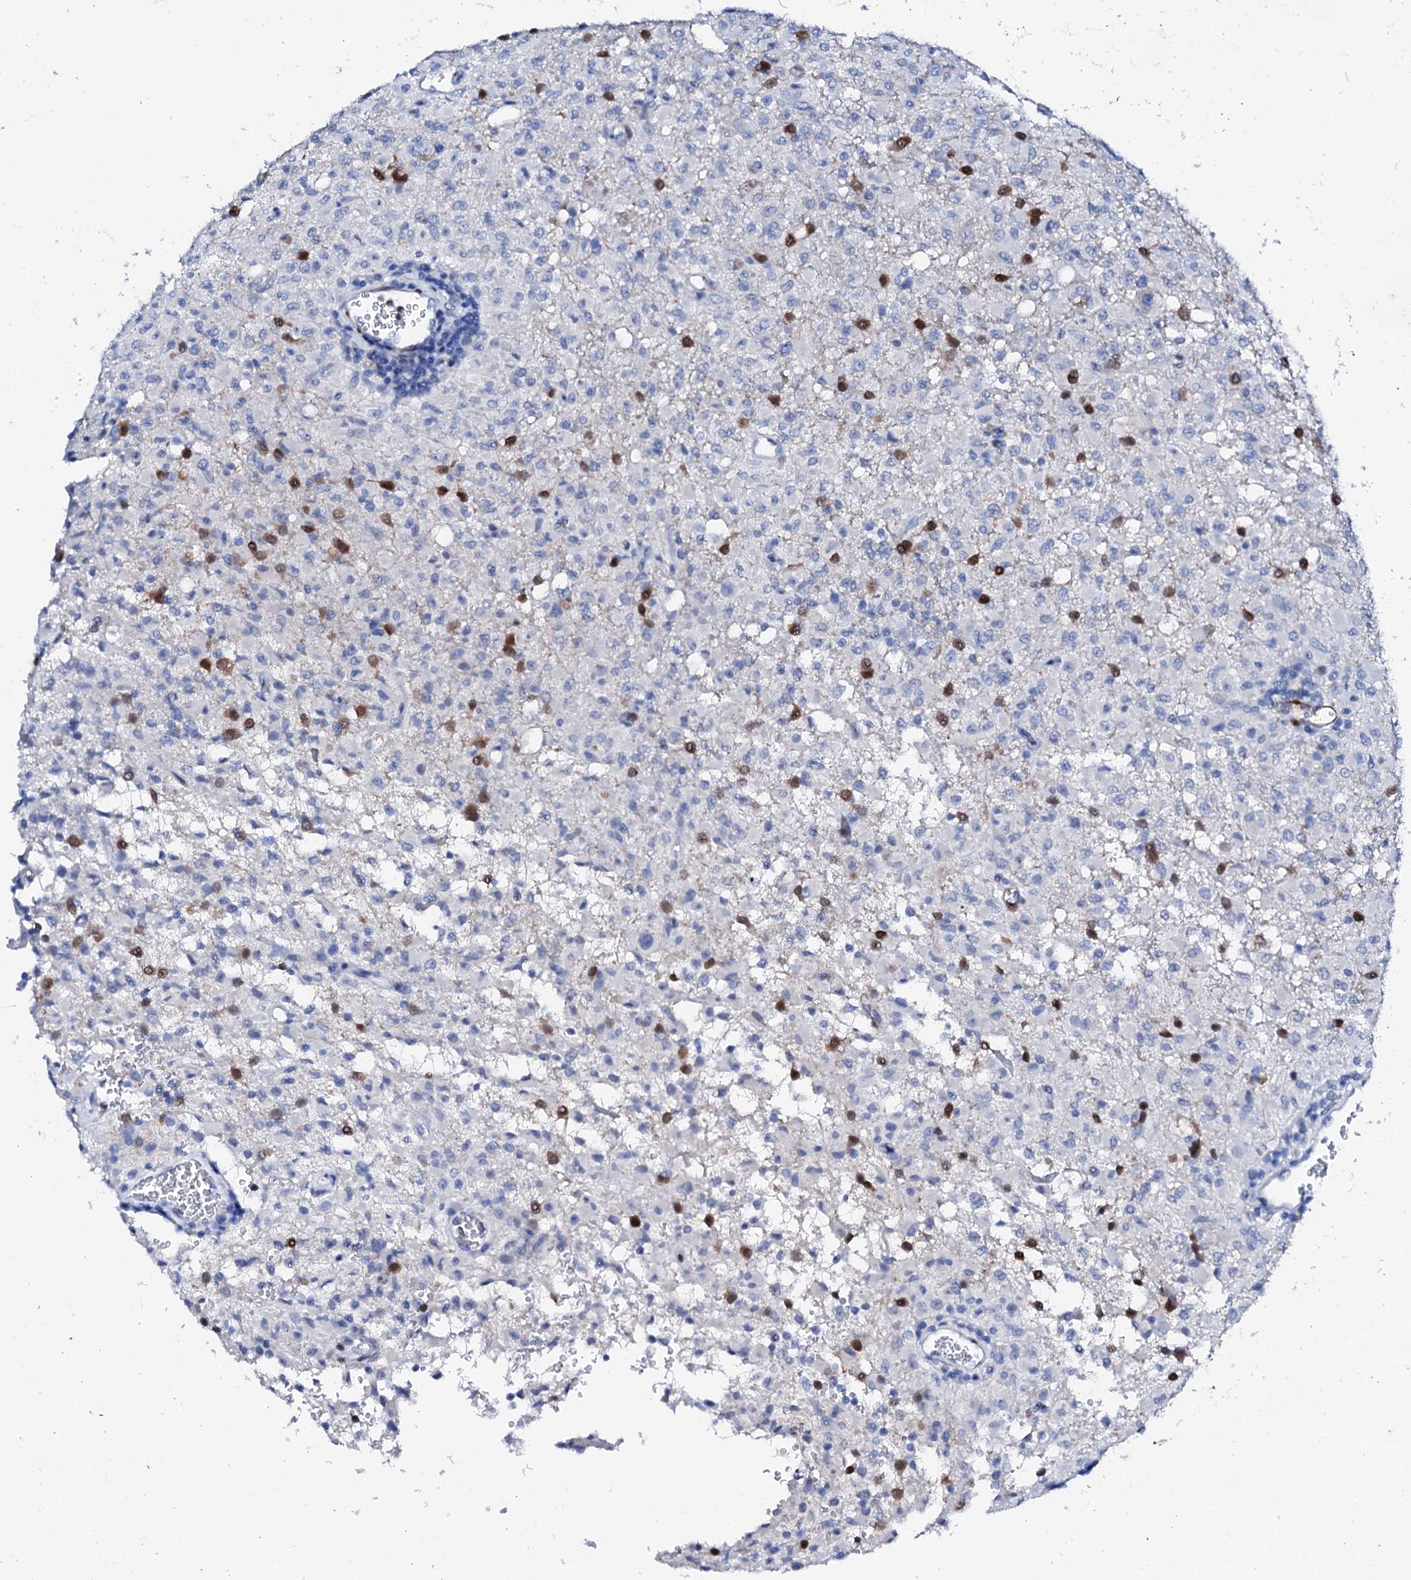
{"staining": {"intensity": "moderate", "quantity": "<25%", "location": "nuclear"}, "tissue": "glioma", "cell_type": "Tumor cells", "image_type": "cancer", "snomed": [{"axis": "morphology", "description": "Glioma, malignant, High grade"}, {"axis": "topography", "description": "Brain"}], "caption": "A photomicrograph of malignant high-grade glioma stained for a protein displays moderate nuclear brown staining in tumor cells. (DAB (3,3'-diaminobenzidine) = brown stain, brightfield microscopy at high magnification).", "gene": "NRIP2", "patient": {"sex": "female", "age": 57}}